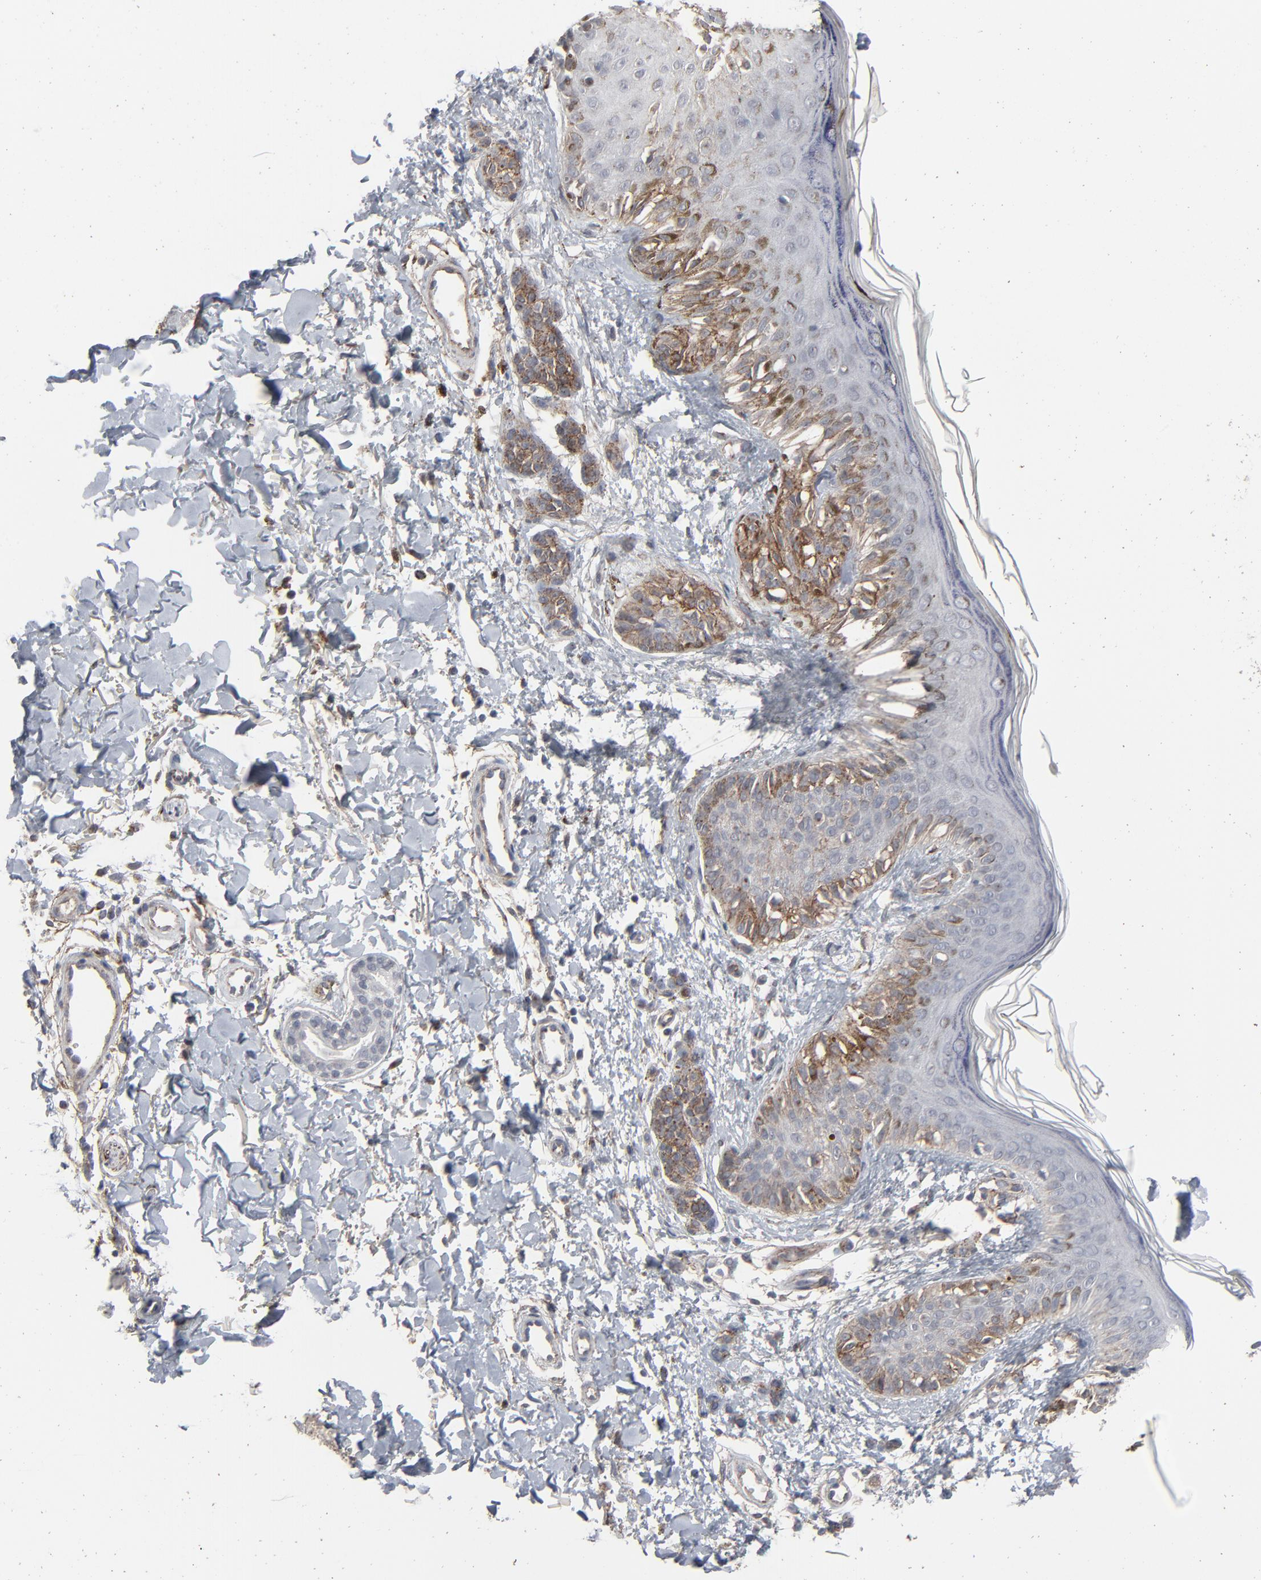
{"staining": {"intensity": "moderate", "quantity": ">75%", "location": "cytoplasmic/membranous"}, "tissue": "melanoma", "cell_type": "Tumor cells", "image_type": "cancer", "snomed": [{"axis": "morphology", "description": "Normal tissue, NOS"}, {"axis": "morphology", "description": "Malignant melanoma, NOS"}, {"axis": "topography", "description": "Skin"}], "caption": "Immunohistochemistry (IHC) staining of malignant melanoma, which shows medium levels of moderate cytoplasmic/membranous staining in approximately >75% of tumor cells indicating moderate cytoplasmic/membranous protein positivity. The staining was performed using DAB (brown) for protein detection and nuclei were counterstained in hematoxylin (blue).", "gene": "JAM3", "patient": {"sex": "male", "age": 83}}